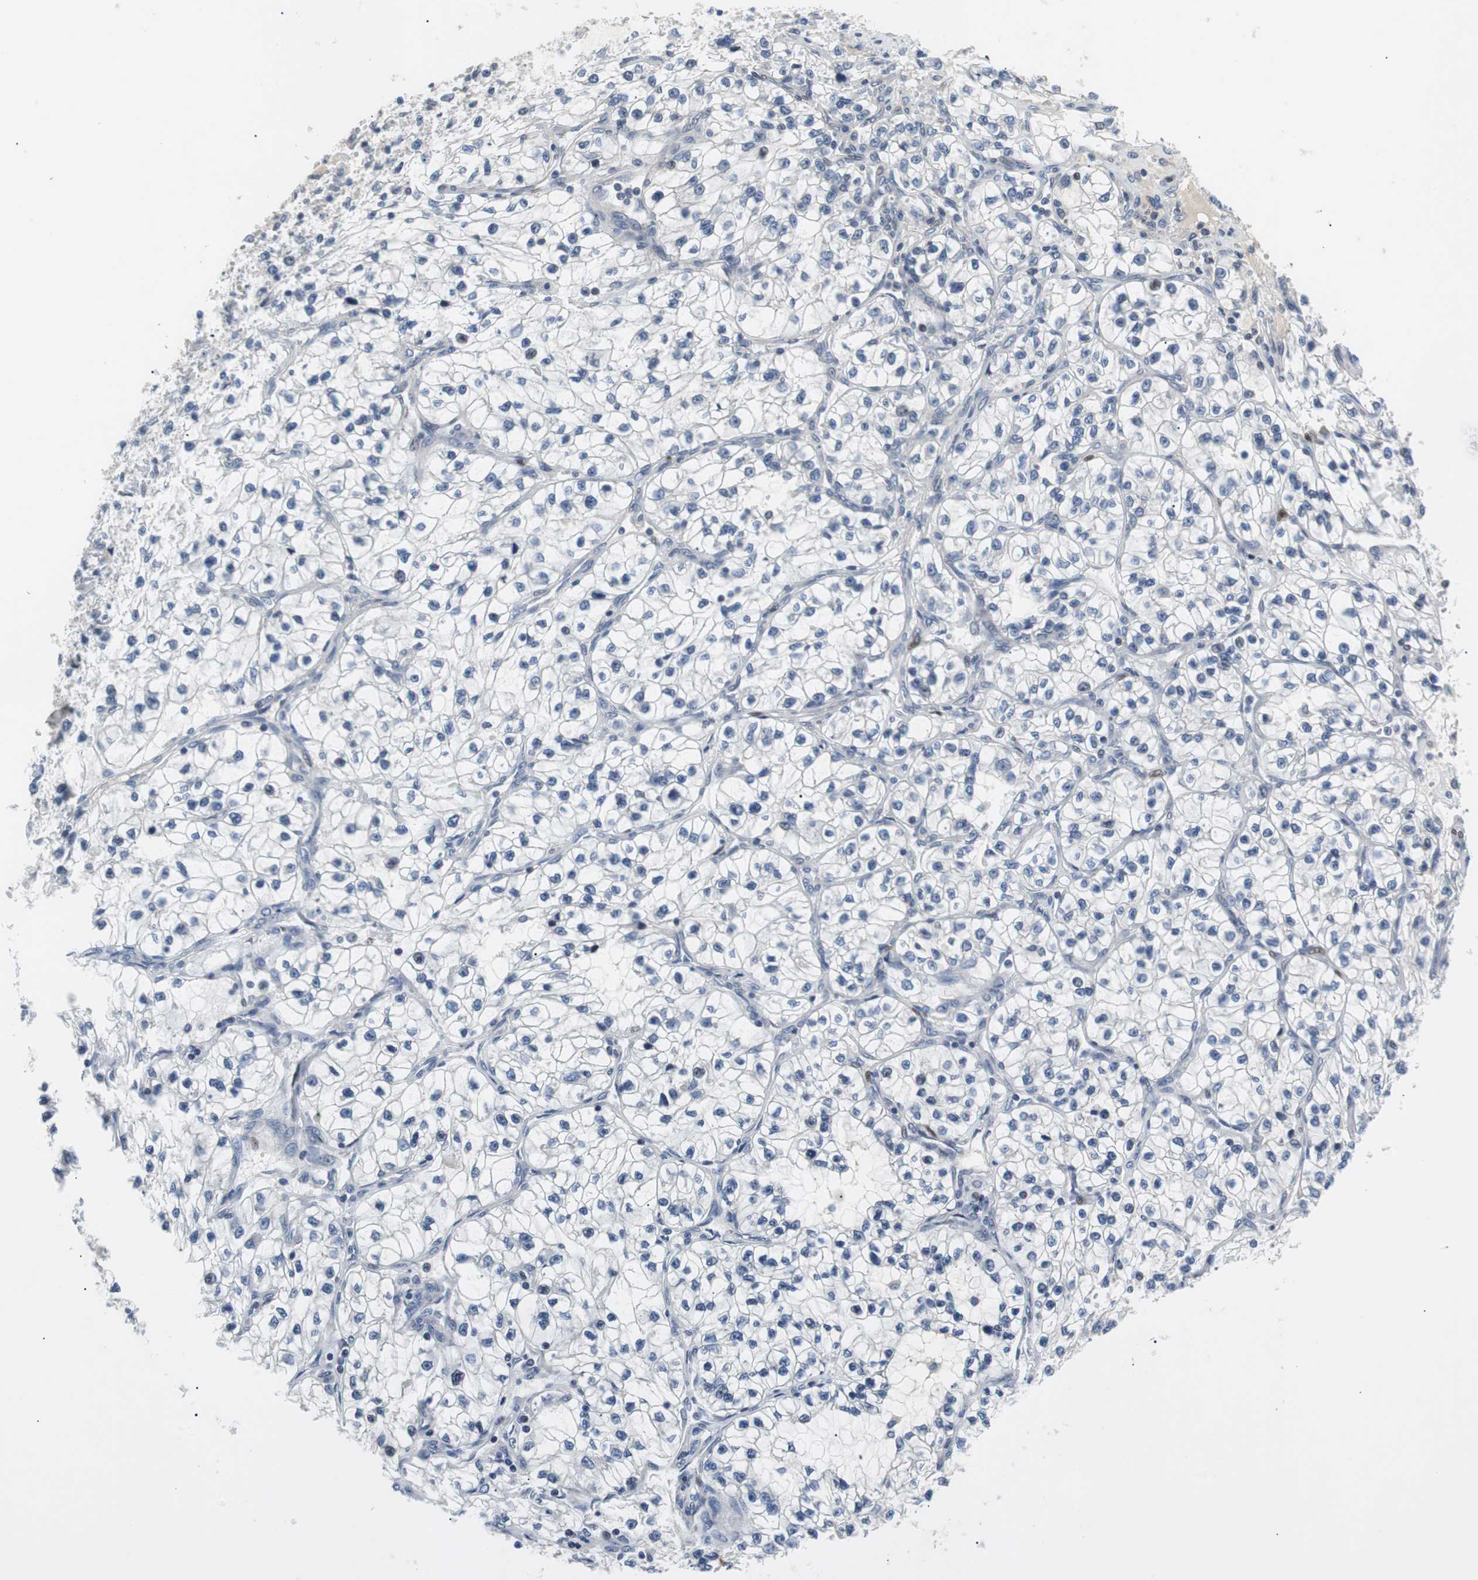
{"staining": {"intensity": "negative", "quantity": "none", "location": "none"}, "tissue": "renal cancer", "cell_type": "Tumor cells", "image_type": "cancer", "snomed": [{"axis": "morphology", "description": "Adenocarcinoma, NOS"}, {"axis": "topography", "description": "Kidney"}], "caption": "Tumor cells are negative for protein expression in human renal adenocarcinoma. (DAB IHC, high magnification).", "gene": "MAP2K4", "patient": {"sex": "female", "age": 57}}